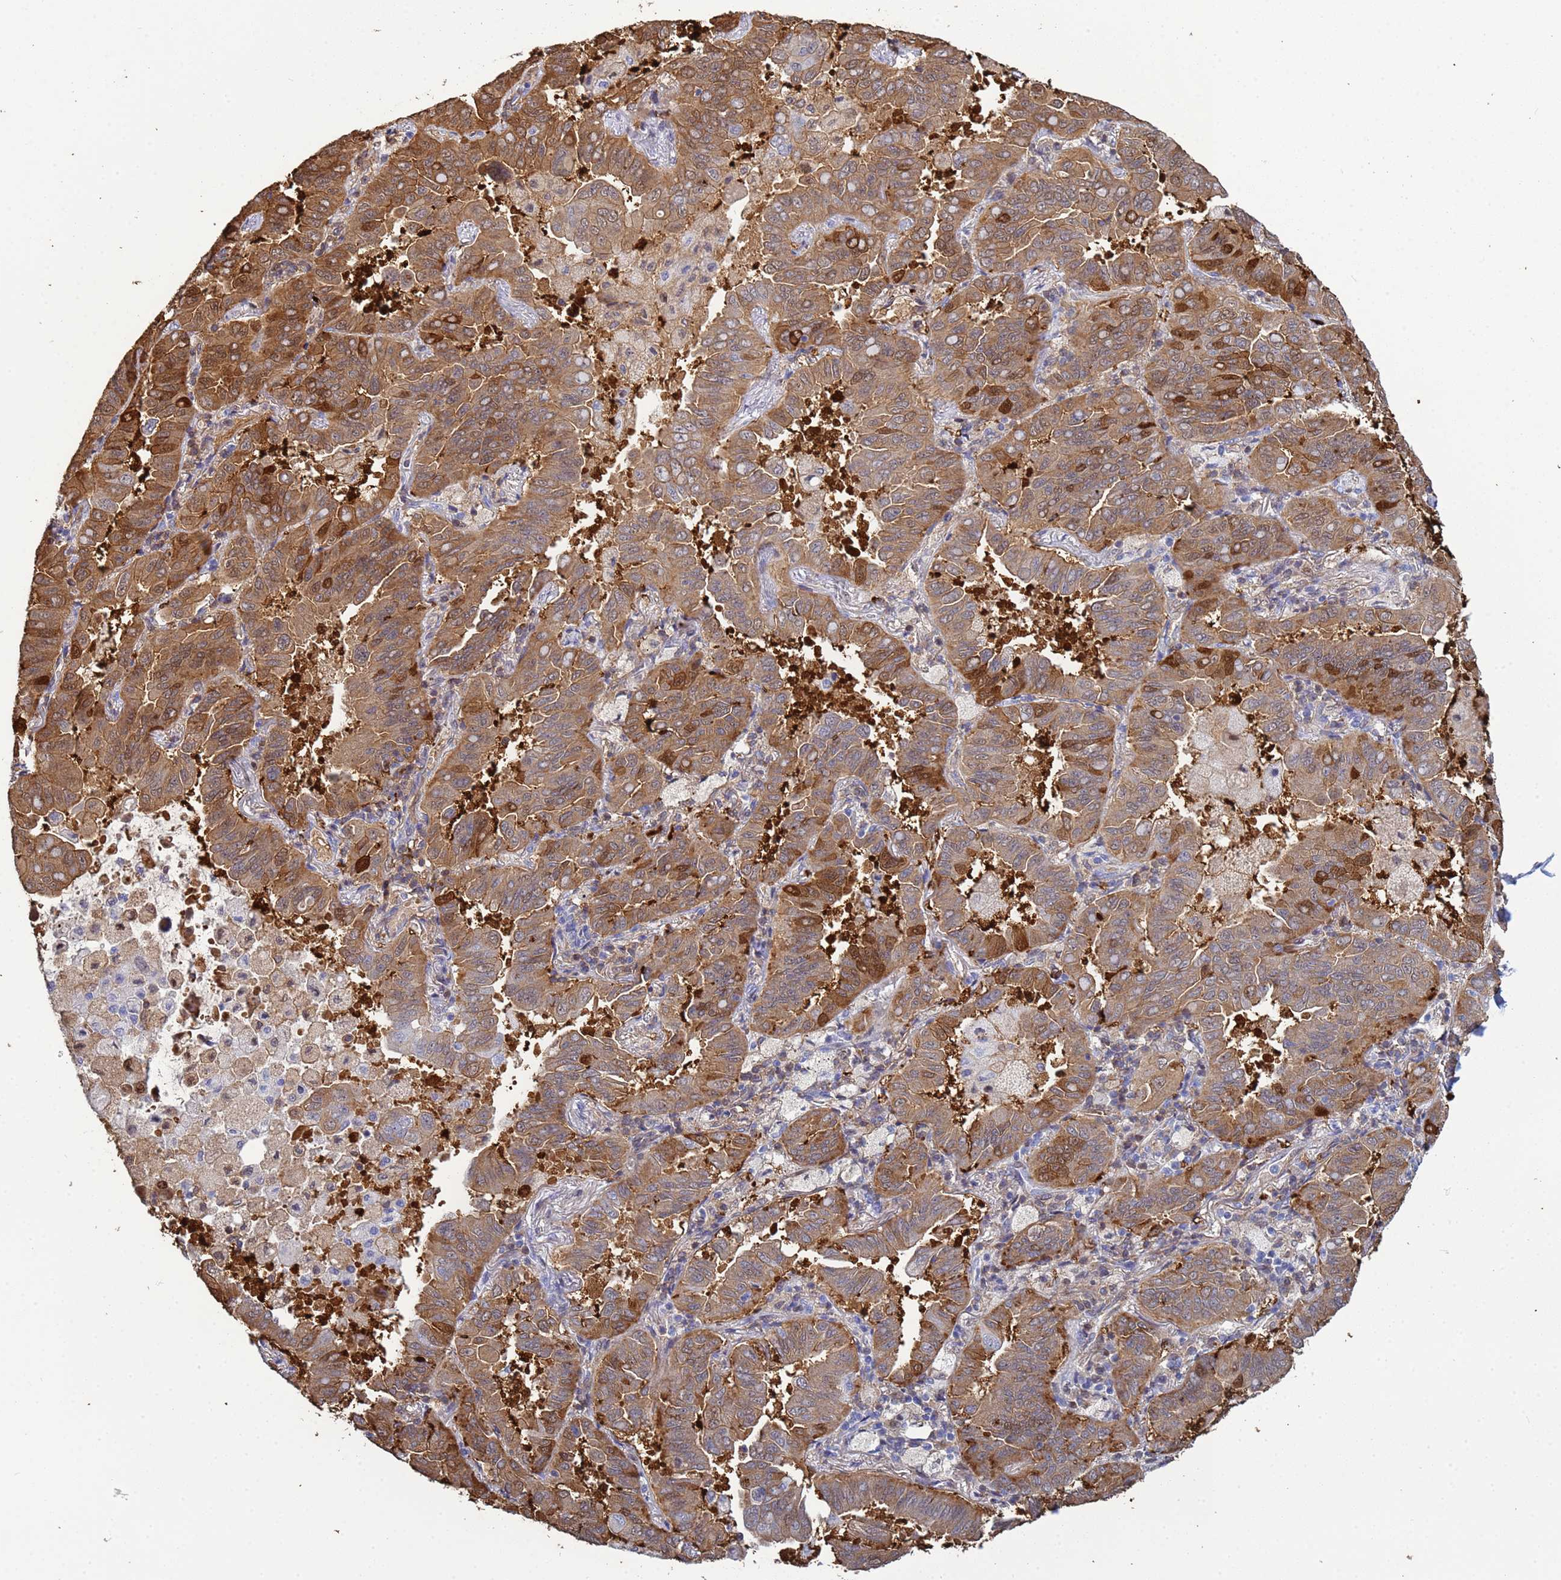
{"staining": {"intensity": "strong", "quantity": "25%-75%", "location": "cytoplasmic/membranous,nuclear"}, "tissue": "lung cancer", "cell_type": "Tumor cells", "image_type": "cancer", "snomed": [{"axis": "morphology", "description": "Adenocarcinoma, NOS"}, {"axis": "topography", "description": "Lung"}], "caption": "Immunohistochemical staining of lung cancer (adenocarcinoma) displays high levels of strong cytoplasmic/membranous and nuclear staining in about 25%-75% of tumor cells.", "gene": "PPP6R1", "patient": {"sex": "male", "age": 64}}